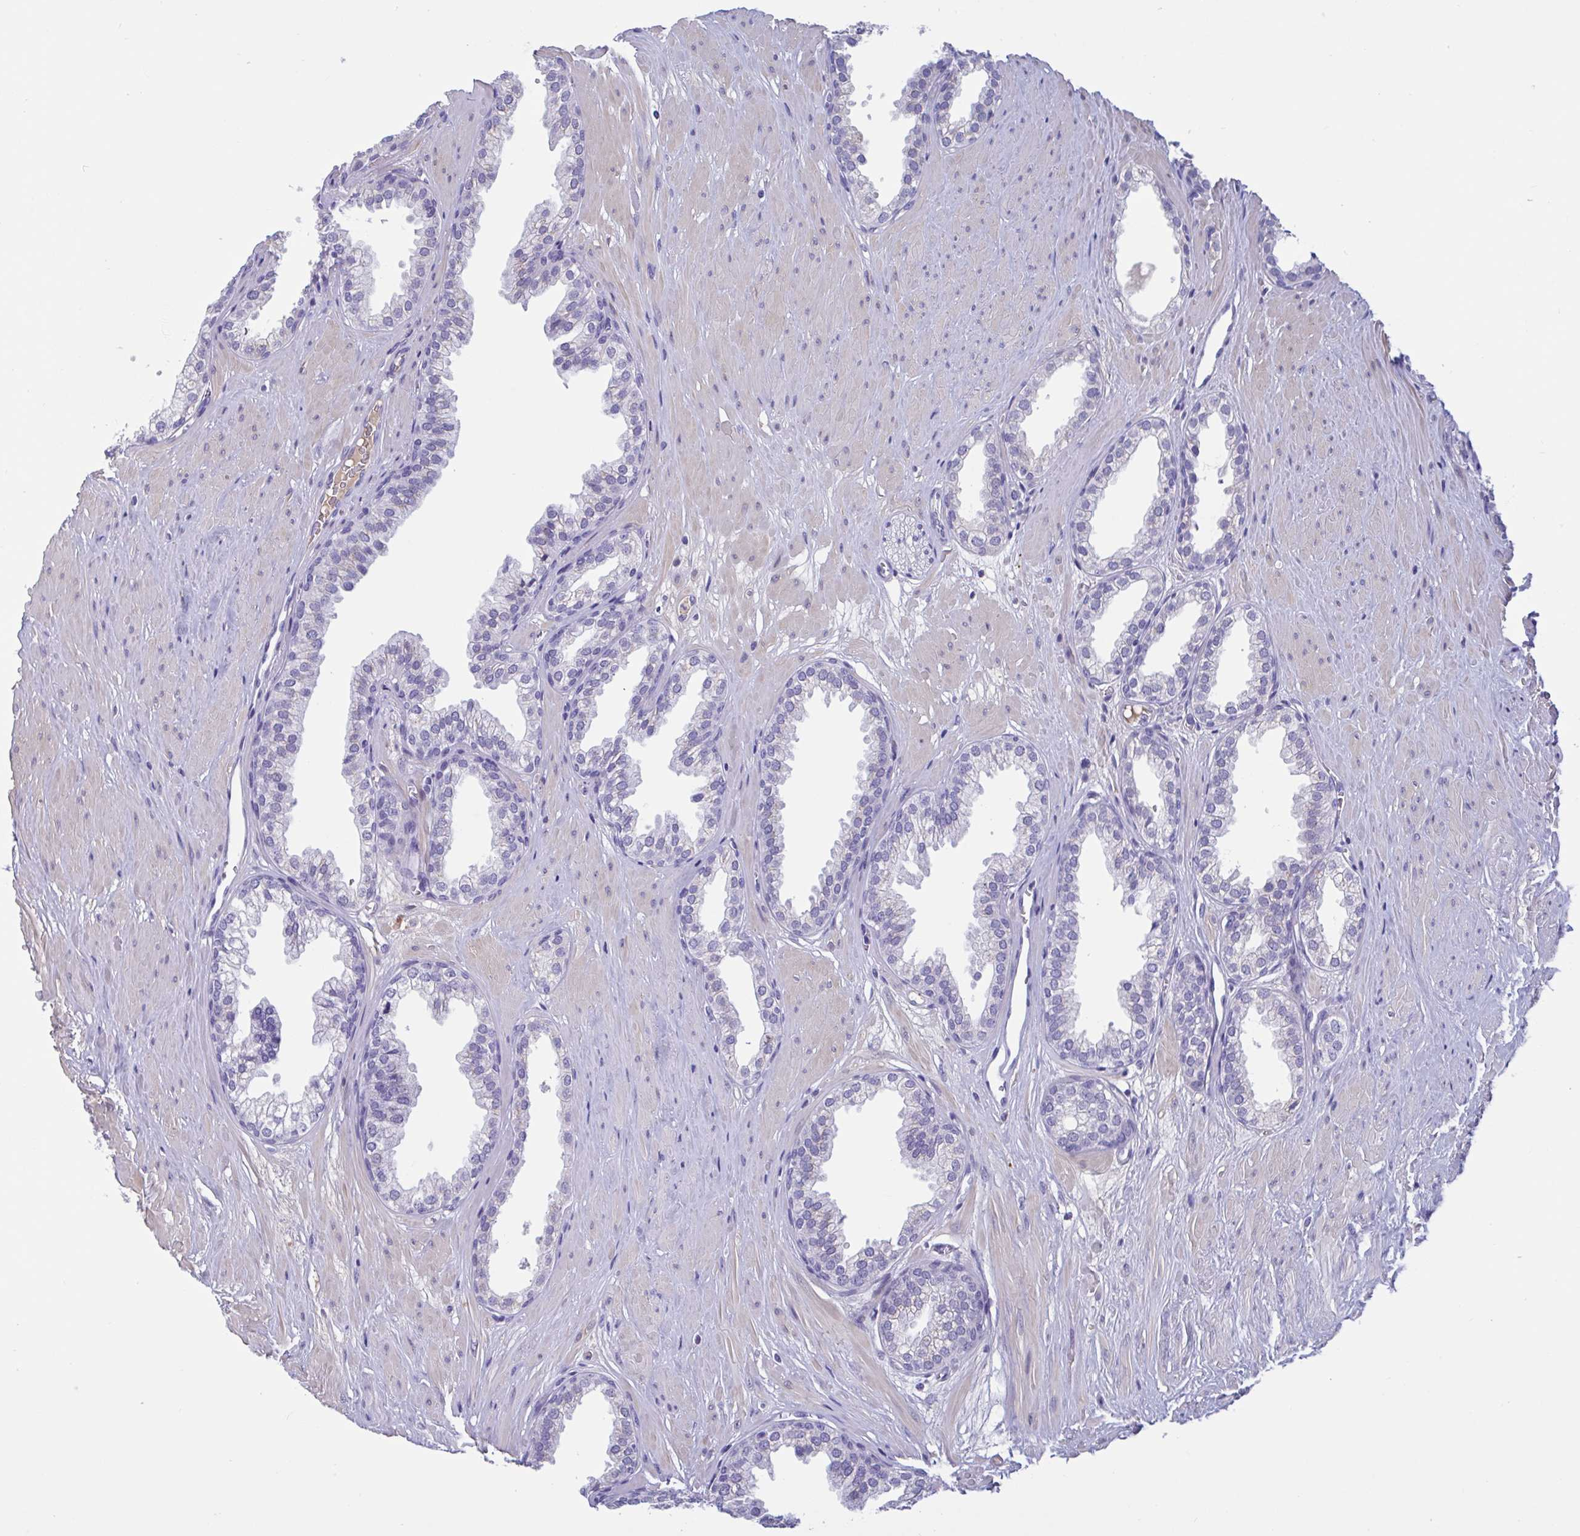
{"staining": {"intensity": "negative", "quantity": "none", "location": "none"}, "tissue": "prostate", "cell_type": "Glandular cells", "image_type": "normal", "snomed": [{"axis": "morphology", "description": "Normal tissue, NOS"}, {"axis": "topography", "description": "Prostate"}, {"axis": "topography", "description": "Peripheral nerve tissue"}], "caption": "An IHC image of unremarkable prostate is shown. There is no staining in glandular cells of prostate. (DAB IHC with hematoxylin counter stain).", "gene": "MS4A14", "patient": {"sex": "male", "age": 55}}